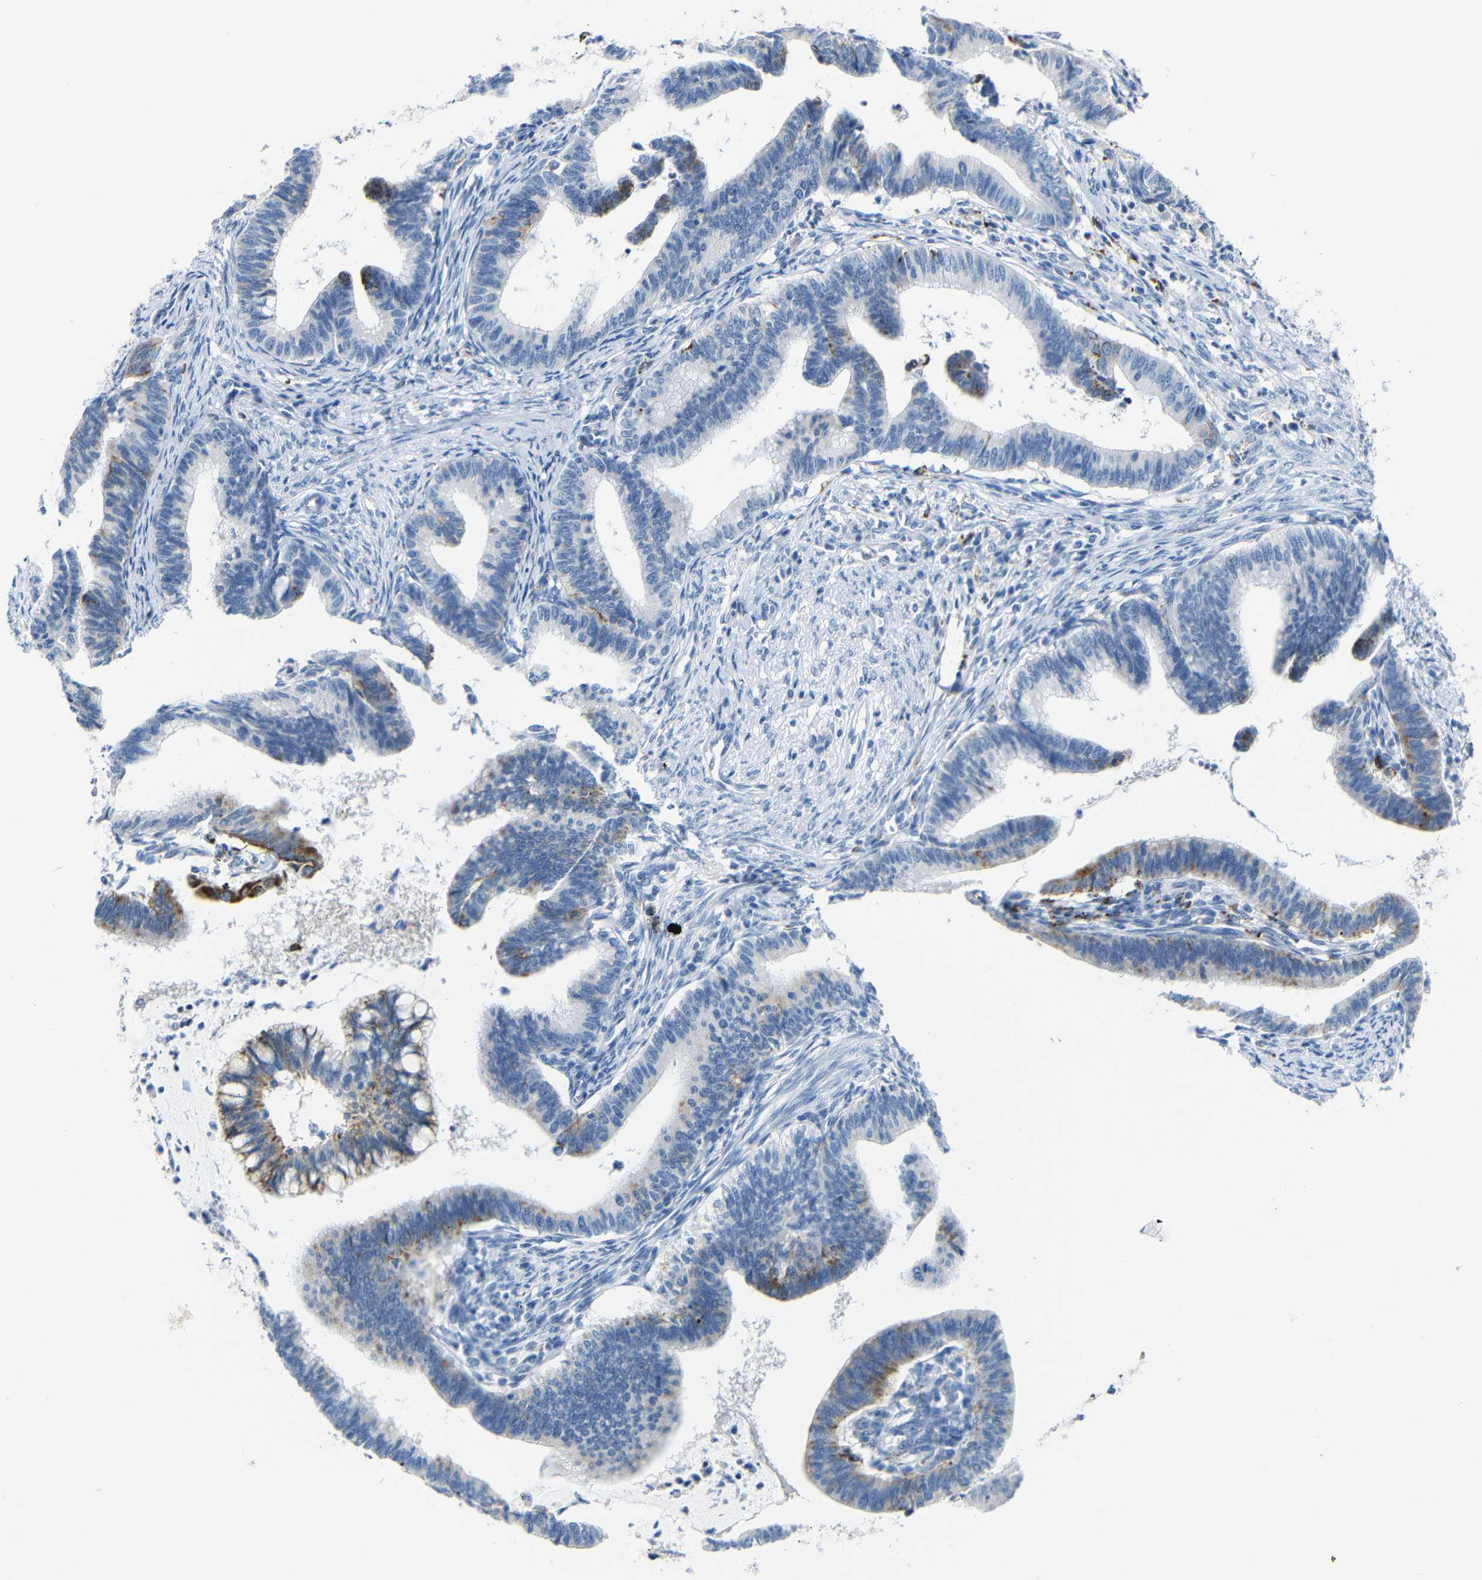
{"staining": {"intensity": "moderate", "quantity": "<25%", "location": "cytoplasmic/membranous"}, "tissue": "cervical cancer", "cell_type": "Tumor cells", "image_type": "cancer", "snomed": [{"axis": "morphology", "description": "Adenocarcinoma, NOS"}, {"axis": "topography", "description": "Cervix"}], "caption": "A histopathology image of cervical cancer (adenocarcinoma) stained for a protein displays moderate cytoplasmic/membranous brown staining in tumor cells.", "gene": "C15orf48", "patient": {"sex": "female", "age": 36}}